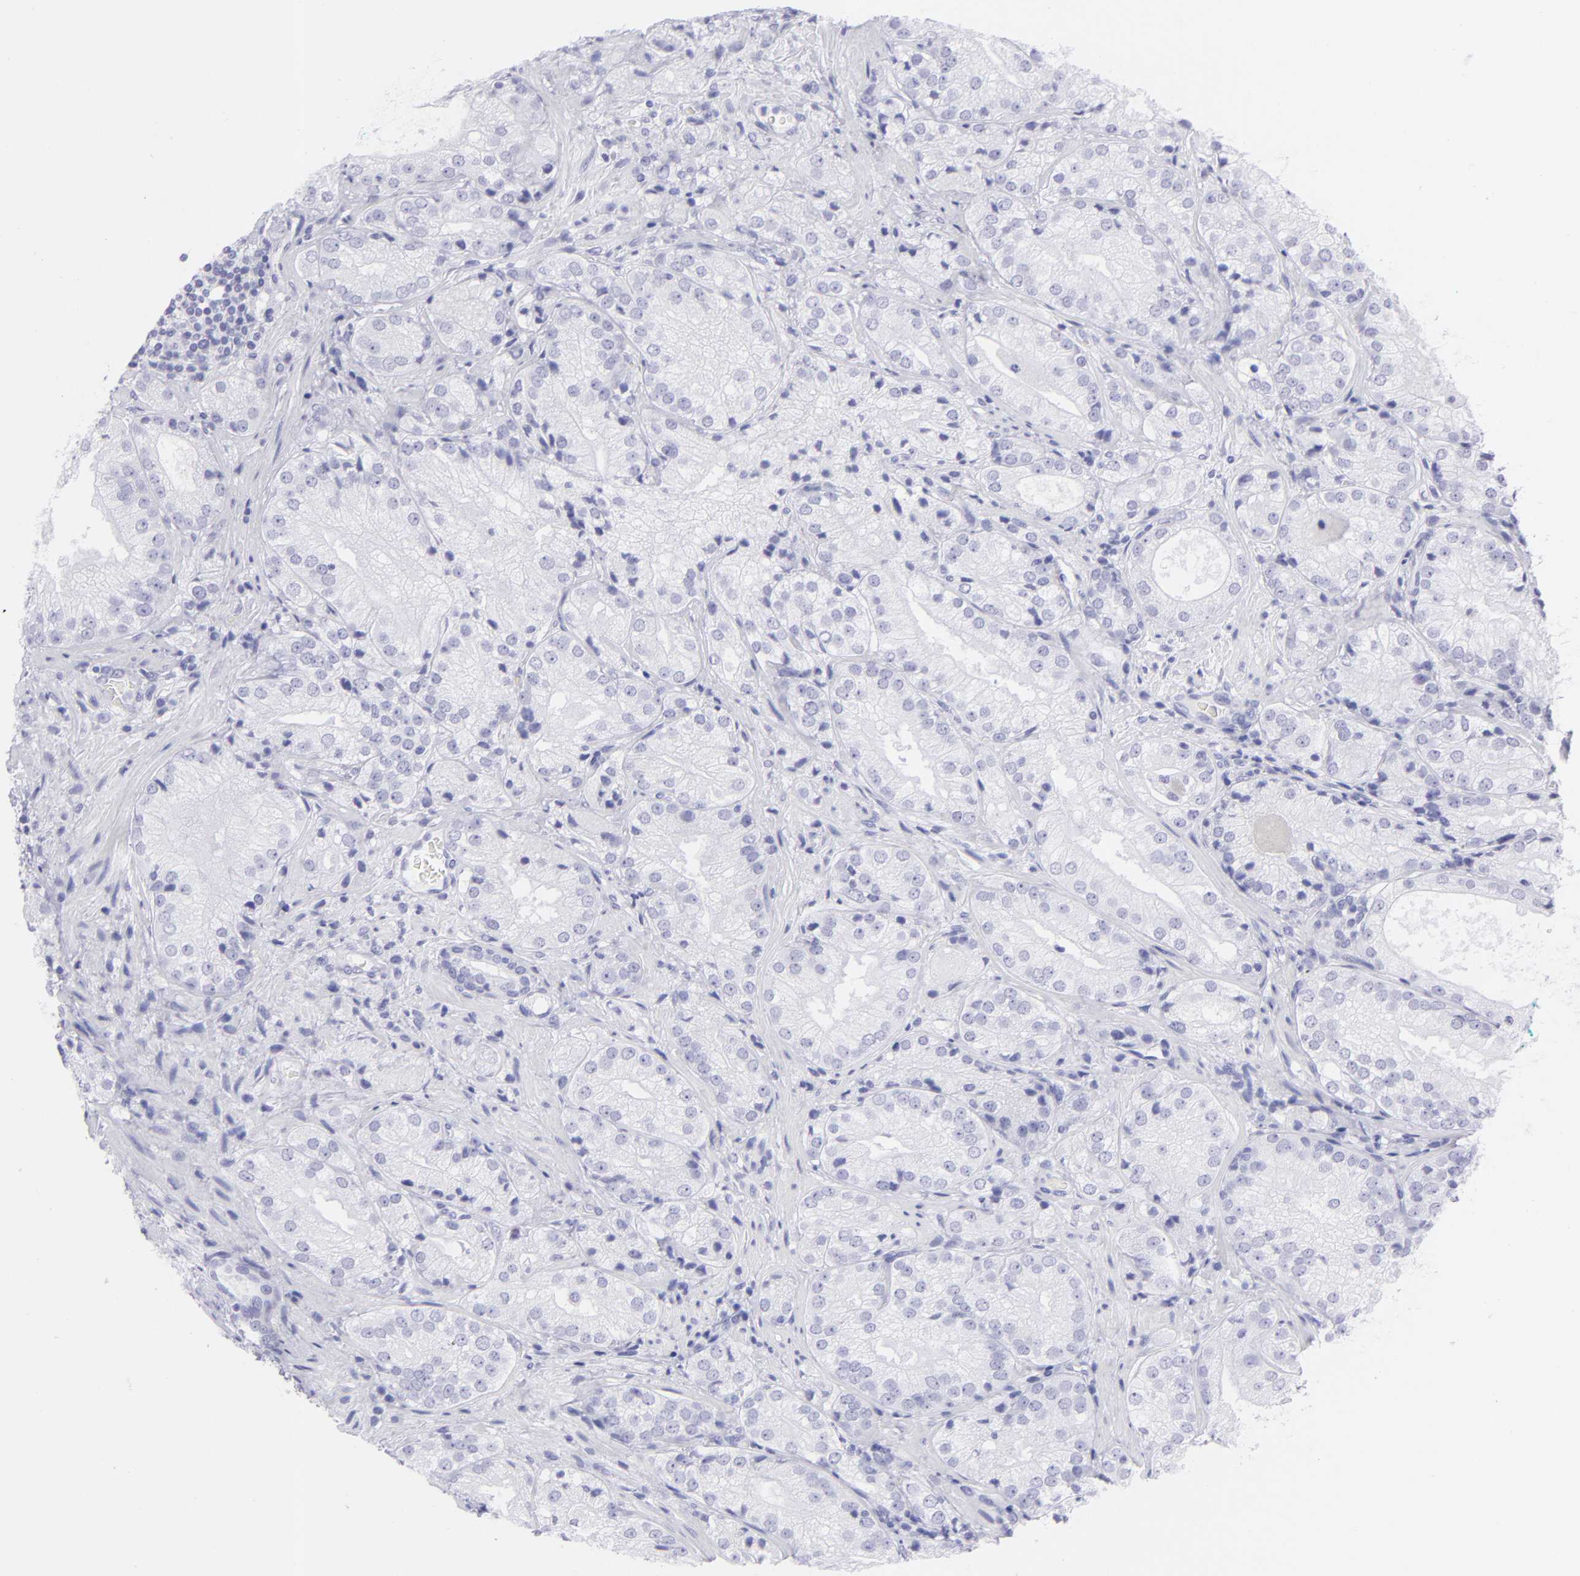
{"staining": {"intensity": "negative", "quantity": "none", "location": "none"}, "tissue": "prostate cancer", "cell_type": "Tumor cells", "image_type": "cancer", "snomed": [{"axis": "morphology", "description": "Adenocarcinoma, Low grade"}, {"axis": "topography", "description": "Prostate"}], "caption": "Tumor cells show no significant staining in prostate cancer (low-grade adenocarcinoma).", "gene": "SLC1A3", "patient": {"sex": "male", "age": 60}}